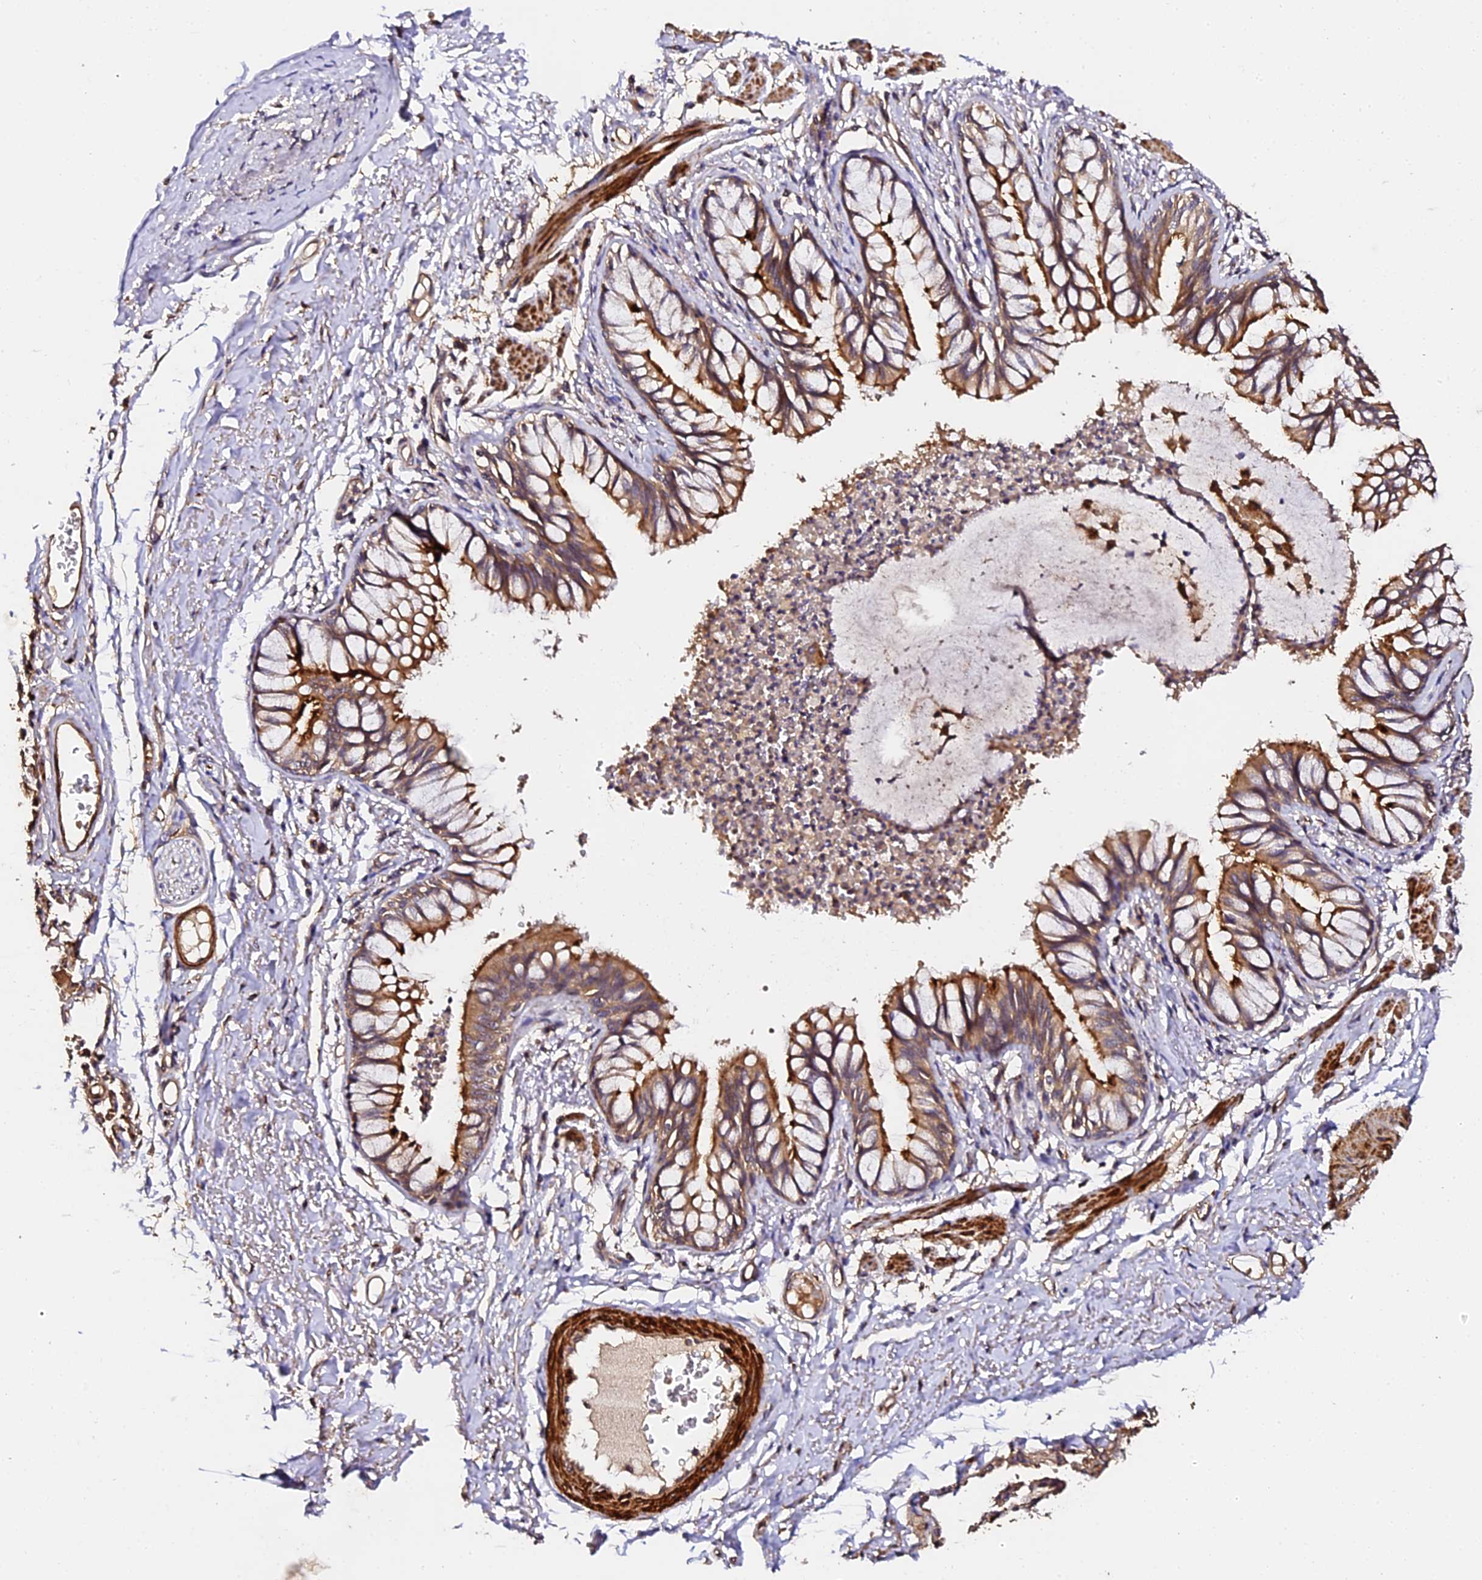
{"staining": {"intensity": "strong", "quantity": ">75%", "location": "cytoplasmic/membranous"}, "tissue": "bronchus", "cell_type": "Respiratory epithelial cells", "image_type": "normal", "snomed": [{"axis": "morphology", "description": "Normal tissue, NOS"}, {"axis": "topography", "description": "Cartilage tissue"}, {"axis": "topography", "description": "Bronchus"}, {"axis": "topography", "description": "Lung"}], "caption": "Immunohistochemical staining of benign human bronchus exhibits >75% levels of strong cytoplasmic/membranous protein positivity in about >75% of respiratory epithelial cells.", "gene": "TDO2", "patient": {"sex": "female", "age": 49}}